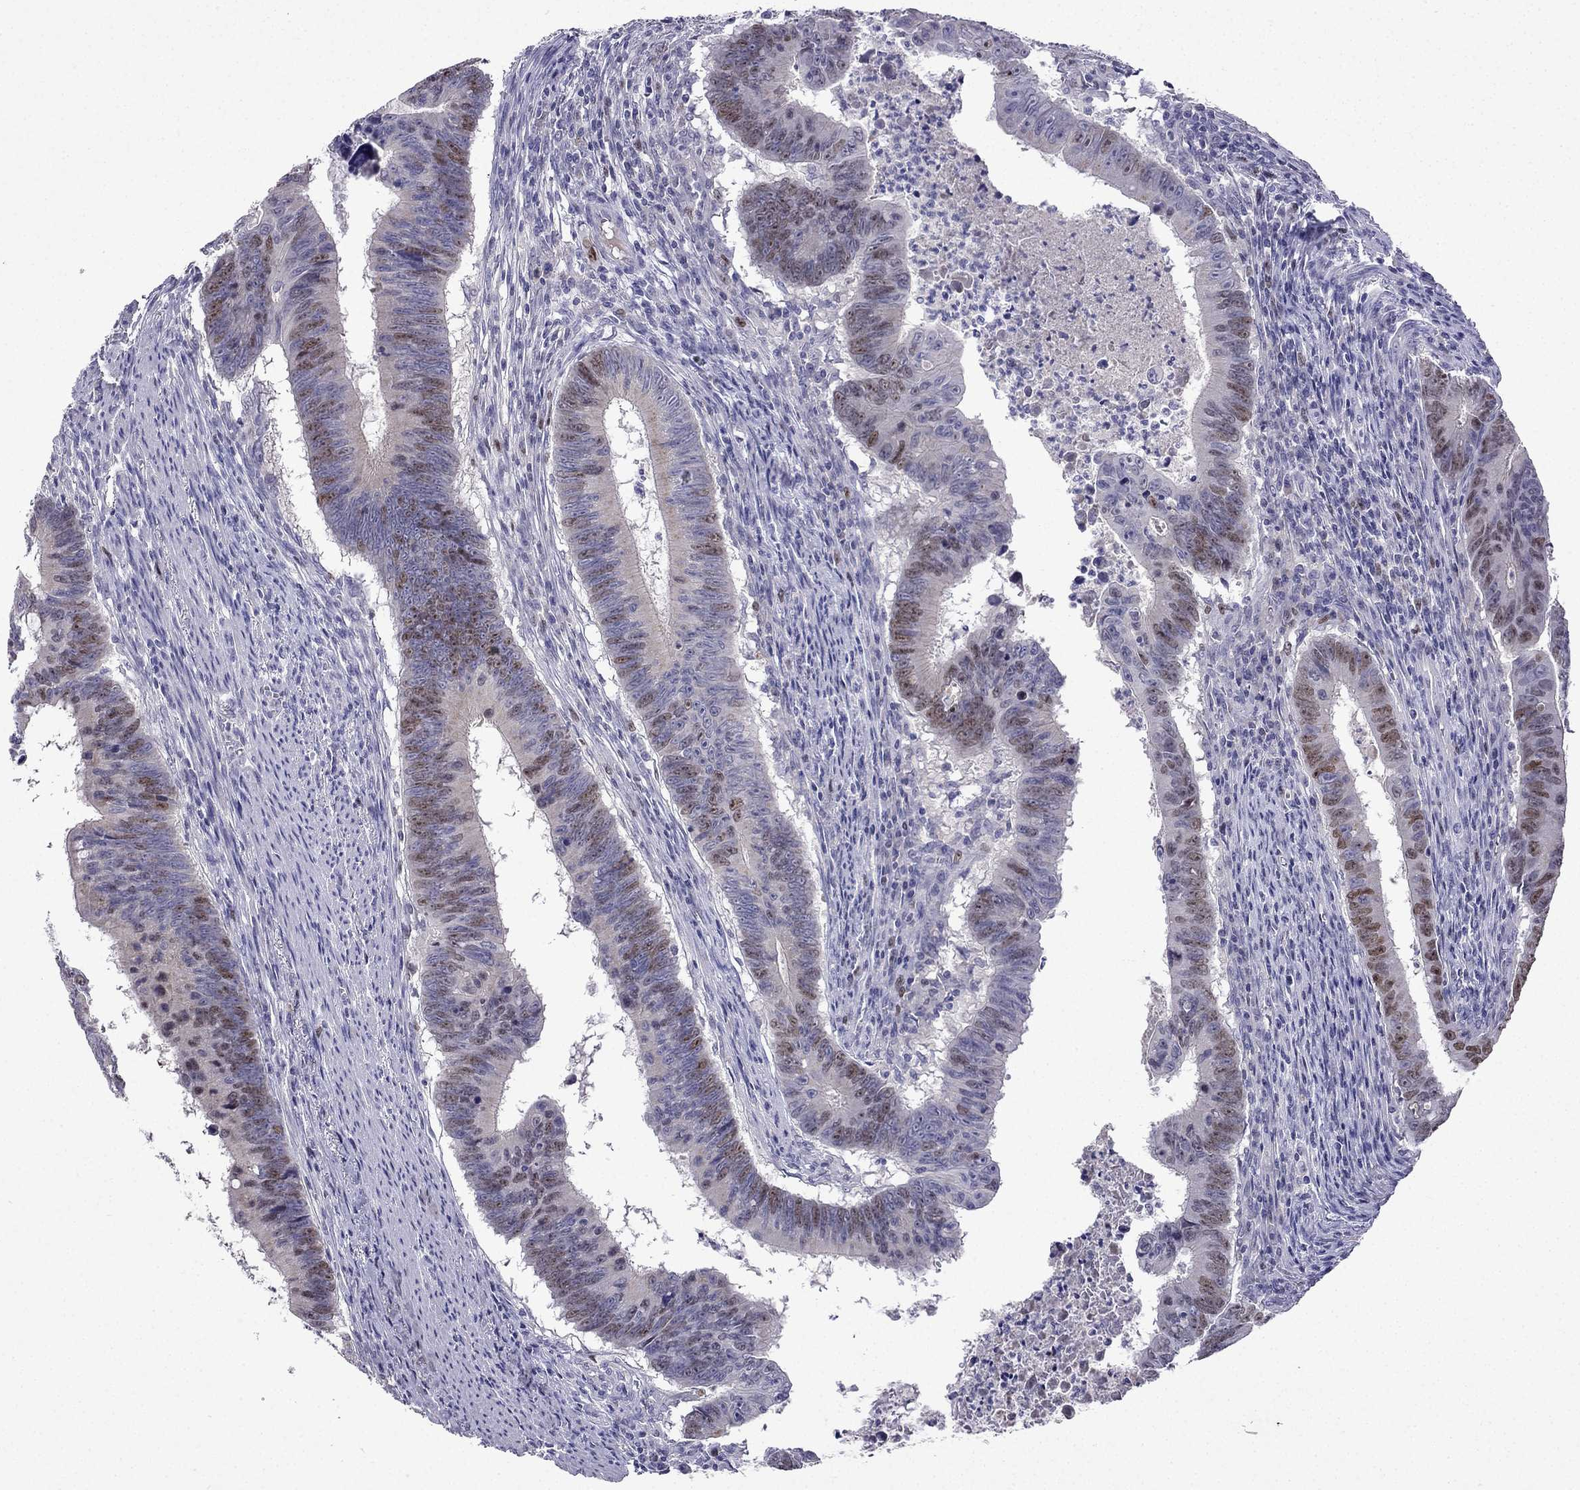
{"staining": {"intensity": "moderate", "quantity": "<25%", "location": "nuclear"}, "tissue": "colorectal cancer", "cell_type": "Tumor cells", "image_type": "cancer", "snomed": [{"axis": "morphology", "description": "Adenocarcinoma, NOS"}, {"axis": "topography", "description": "Colon"}], "caption": "Immunohistochemical staining of colorectal cancer exhibits low levels of moderate nuclear protein expression in approximately <25% of tumor cells.", "gene": "UHRF1", "patient": {"sex": "female", "age": 87}}